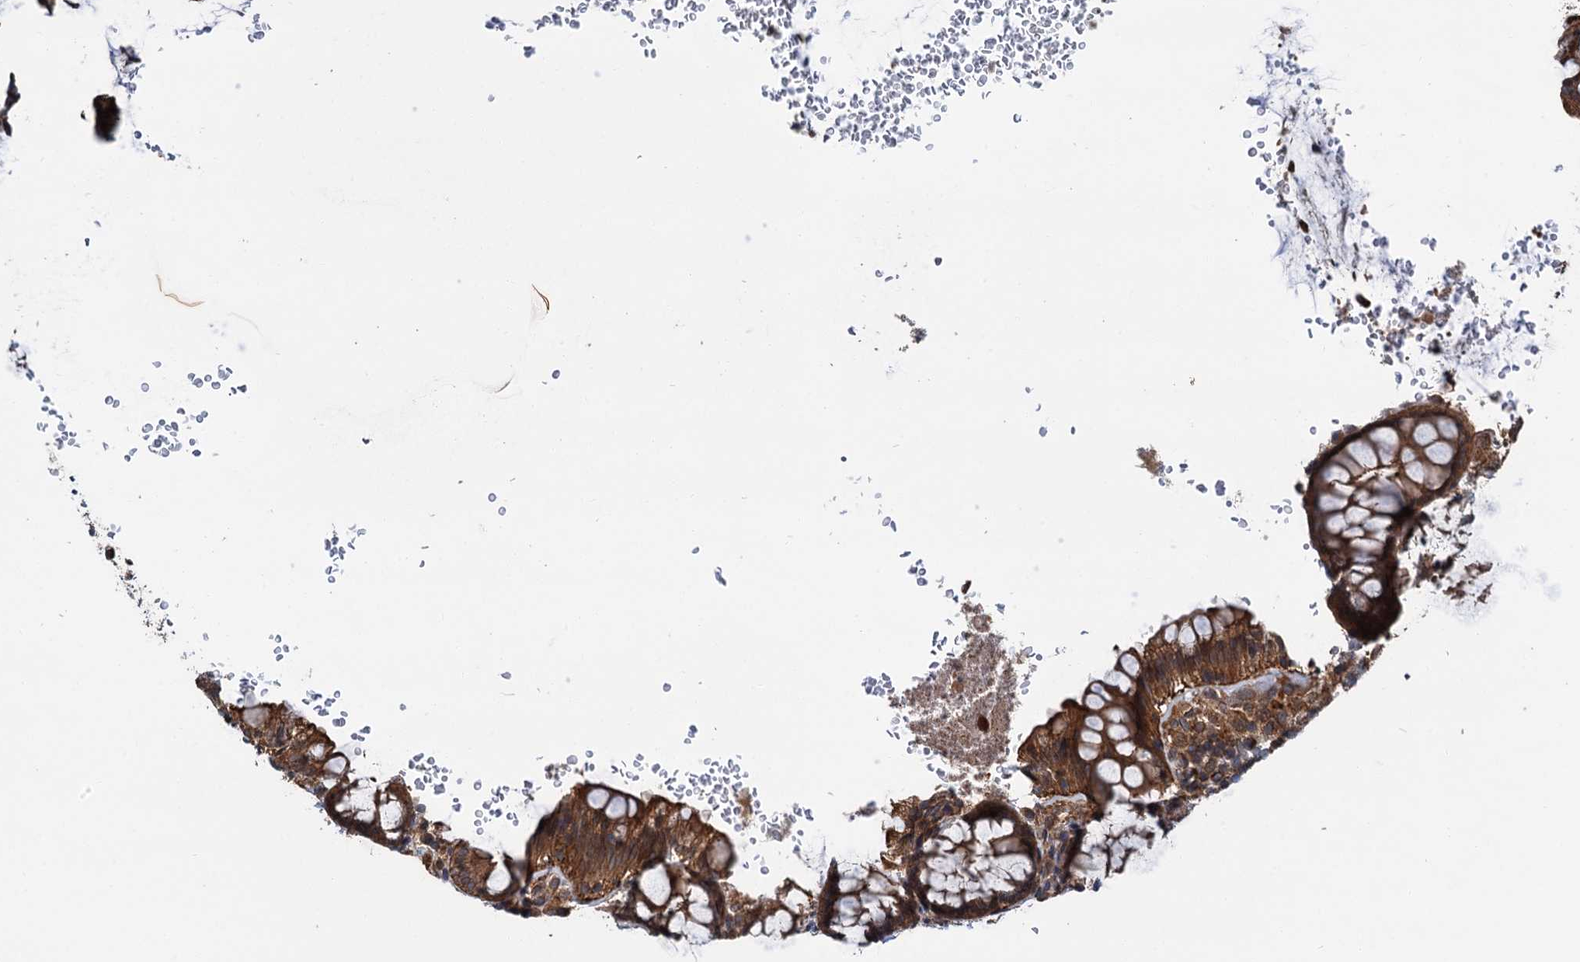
{"staining": {"intensity": "strong", "quantity": ">75%", "location": "cytoplasmic/membranous"}, "tissue": "rectum", "cell_type": "Glandular cells", "image_type": "normal", "snomed": [{"axis": "morphology", "description": "Normal tissue, NOS"}, {"axis": "topography", "description": "Rectum"}], "caption": "Glandular cells reveal high levels of strong cytoplasmic/membranous expression in about >75% of cells in normal human rectum.", "gene": "ZFYVE19", "patient": {"sex": "male", "age": 83}}